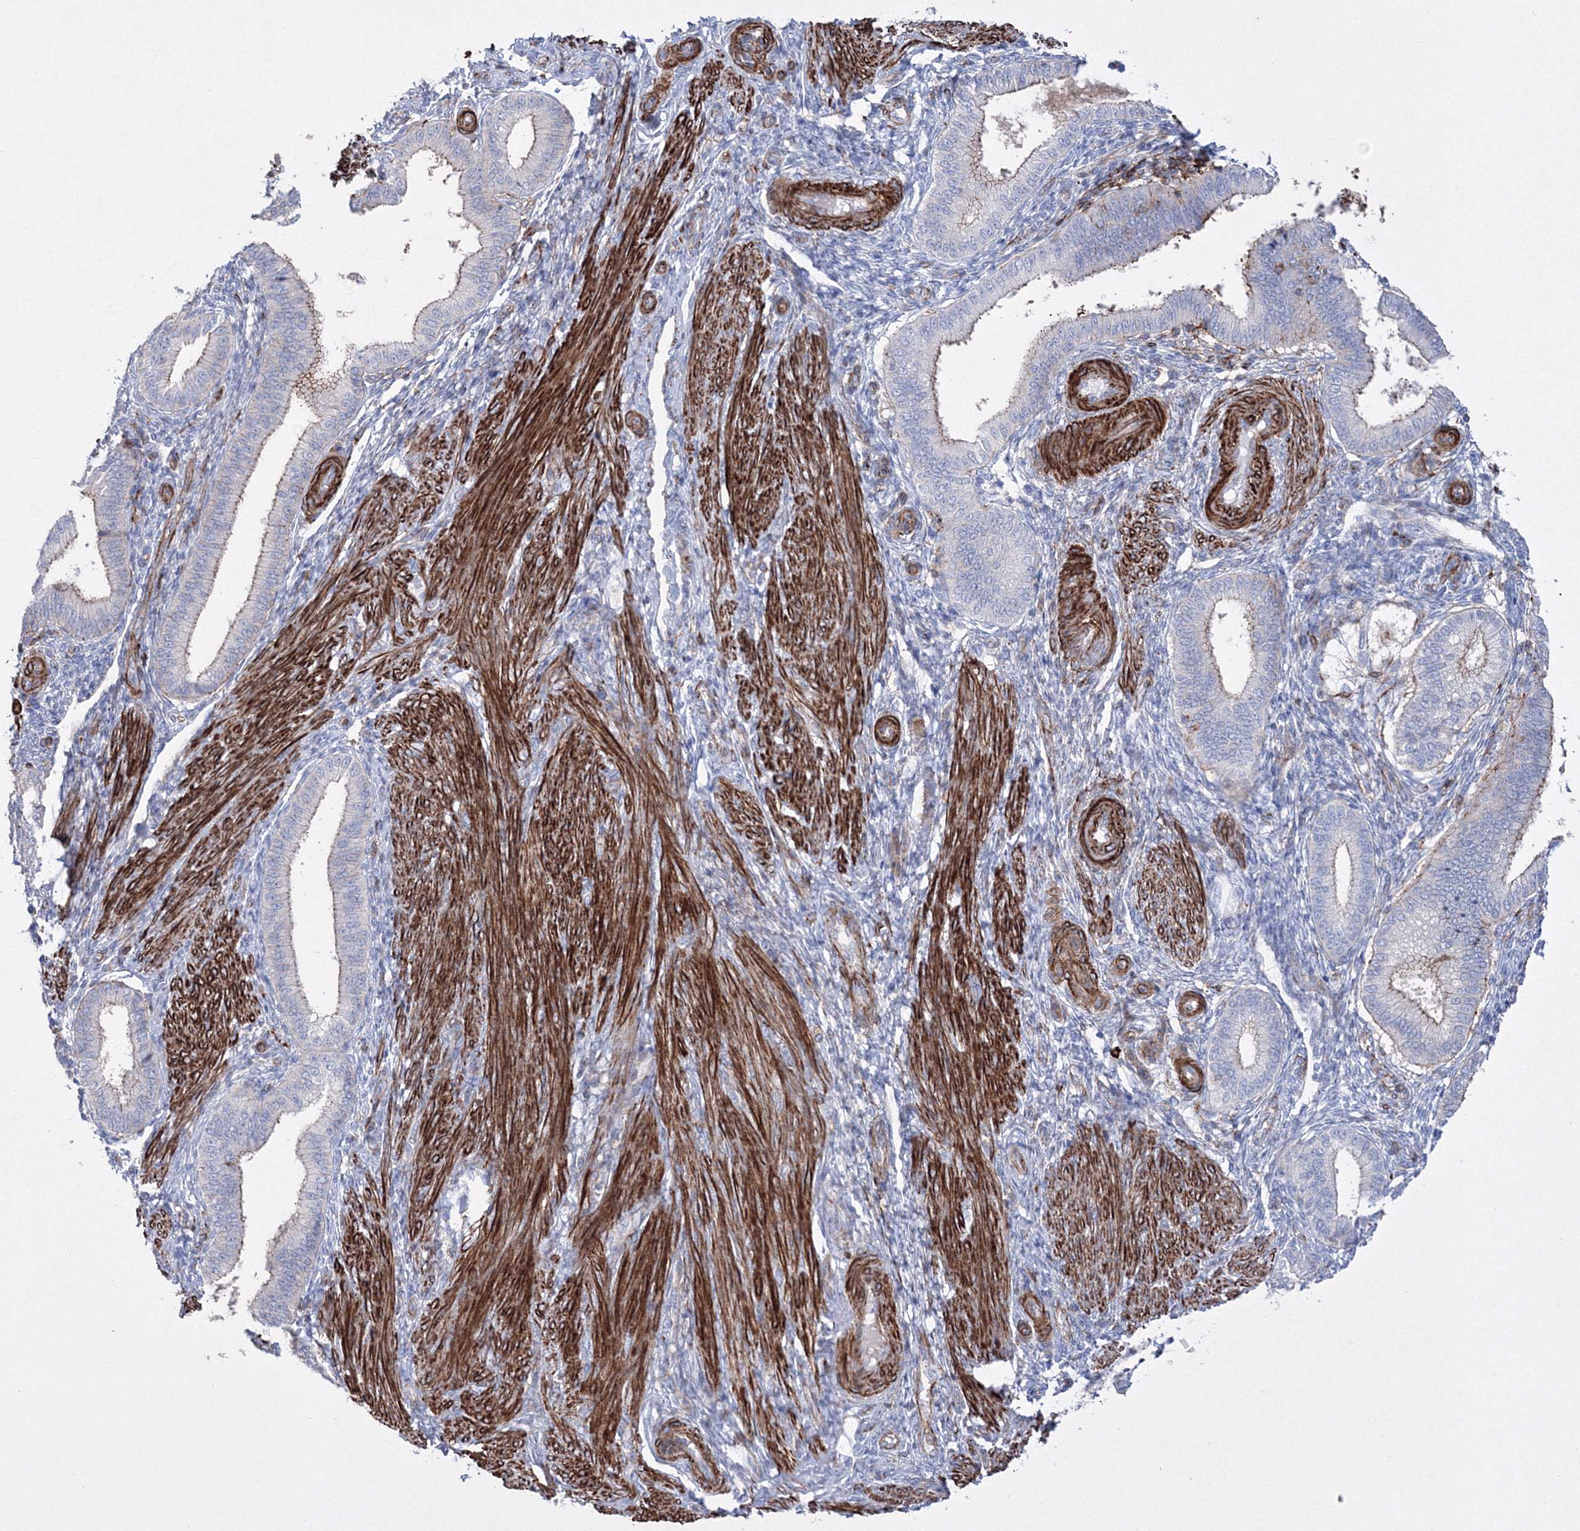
{"staining": {"intensity": "negative", "quantity": "none", "location": "none"}, "tissue": "endometrium", "cell_type": "Cells in endometrial stroma", "image_type": "normal", "snomed": [{"axis": "morphology", "description": "Normal tissue, NOS"}, {"axis": "topography", "description": "Endometrium"}], "caption": "Cells in endometrial stroma are negative for brown protein staining in normal endometrium. (DAB immunohistochemistry (IHC) with hematoxylin counter stain).", "gene": "GPR82", "patient": {"sex": "female", "age": 39}}